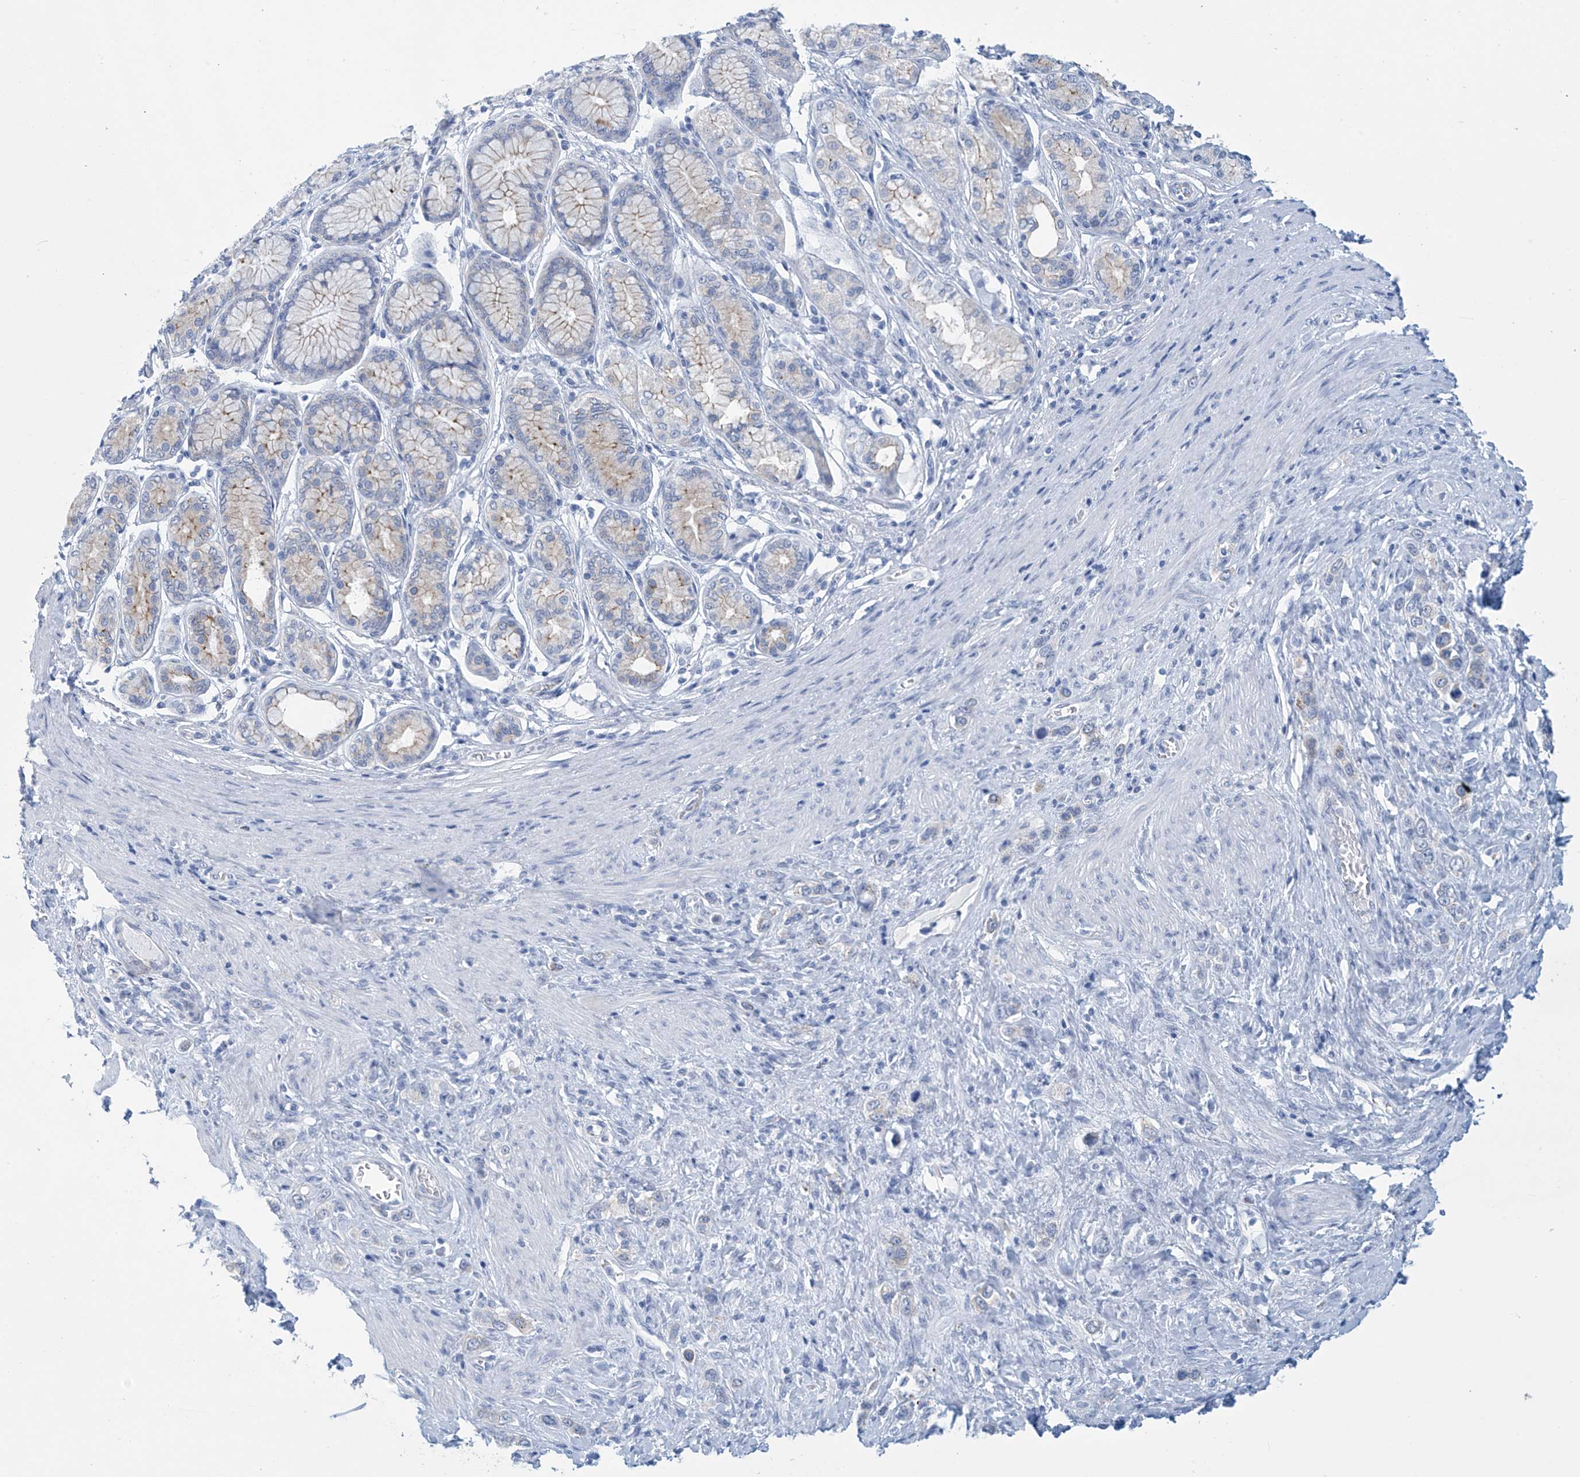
{"staining": {"intensity": "negative", "quantity": "none", "location": "none"}, "tissue": "stomach cancer", "cell_type": "Tumor cells", "image_type": "cancer", "snomed": [{"axis": "morphology", "description": "Normal tissue, NOS"}, {"axis": "morphology", "description": "Adenocarcinoma, NOS"}, {"axis": "topography", "description": "Stomach, upper"}, {"axis": "topography", "description": "Stomach"}], "caption": "This is an immunohistochemistry (IHC) photomicrograph of human stomach cancer. There is no staining in tumor cells.", "gene": "DSP", "patient": {"sex": "female", "age": 65}}